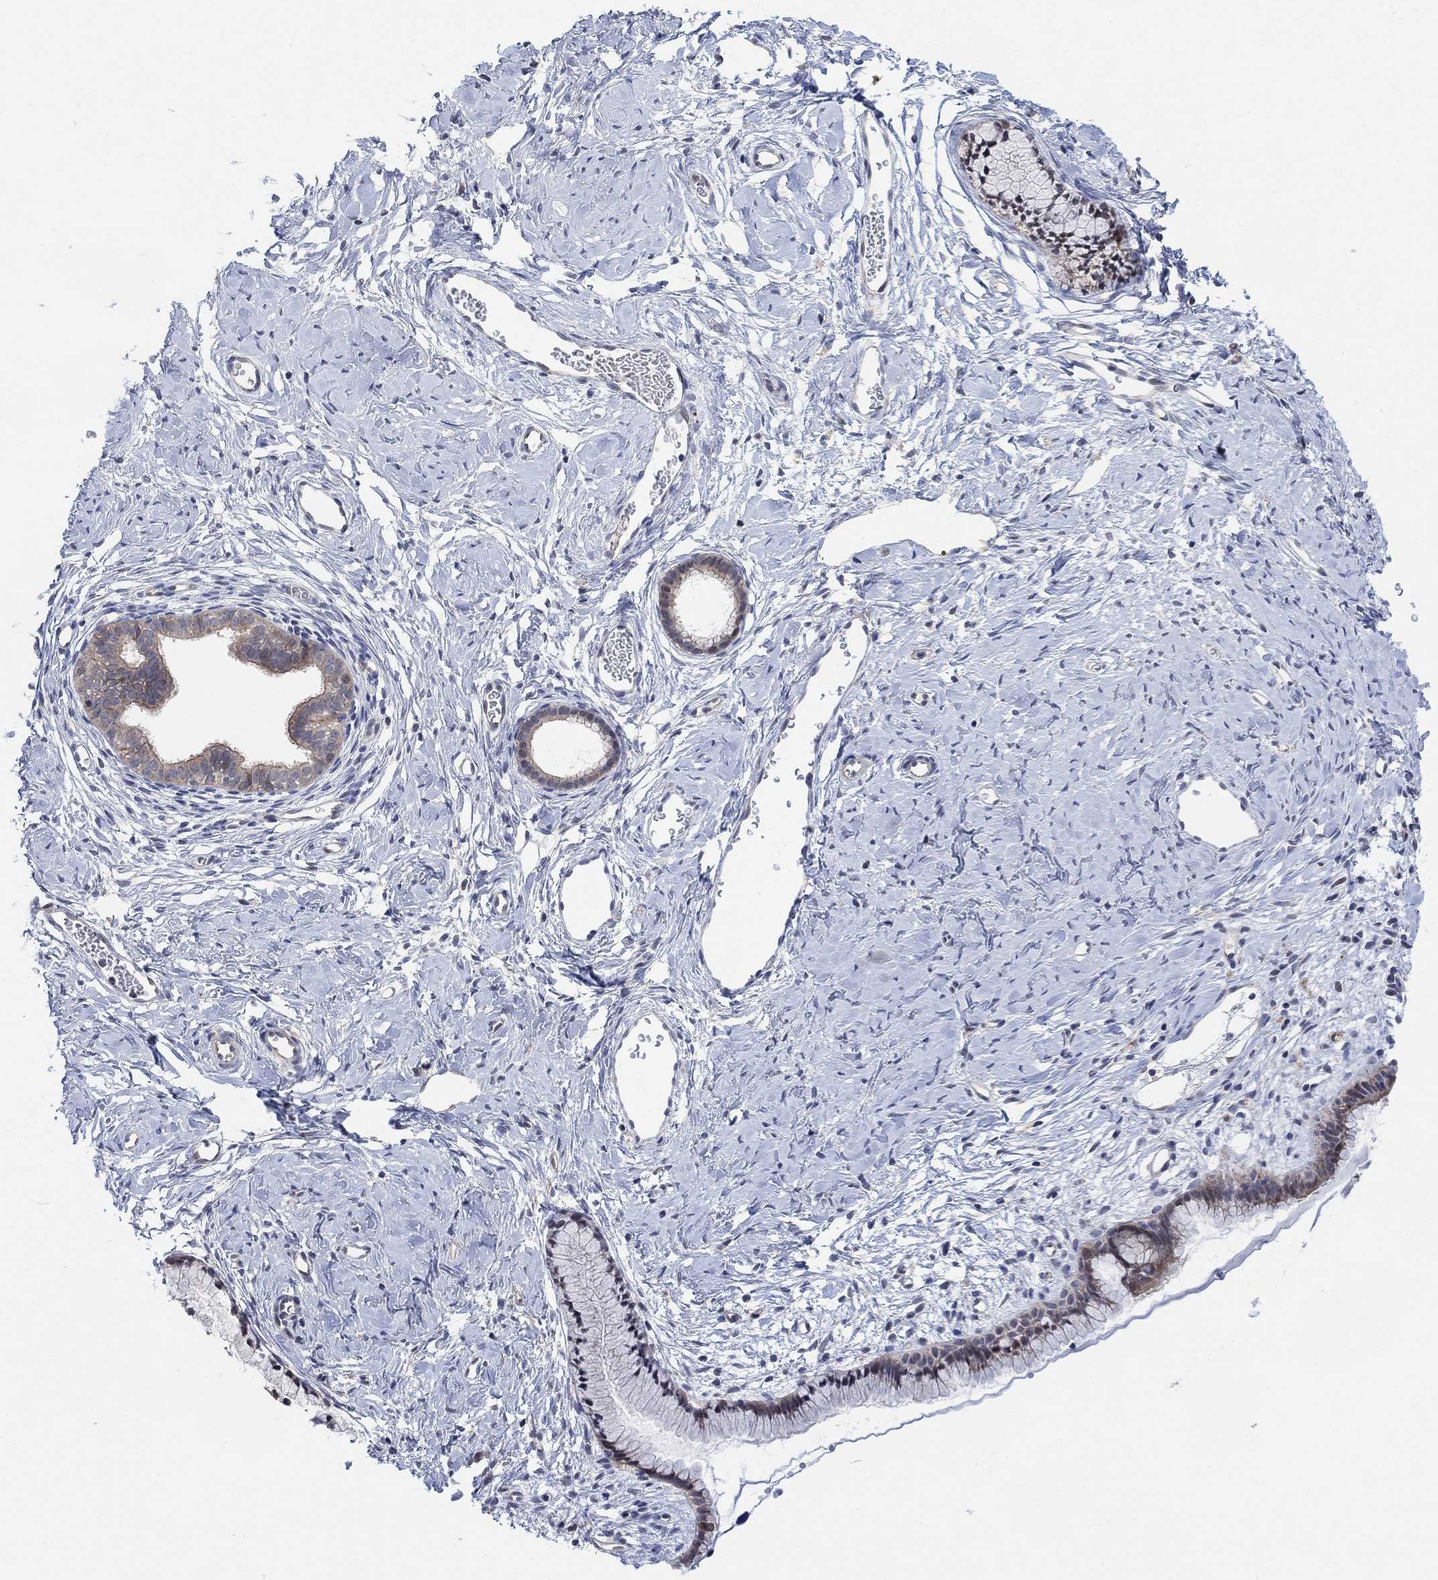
{"staining": {"intensity": "weak", "quantity": "<25%", "location": "cytoplasmic/membranous"}, "tissue": "cervix", "cell_type": "Glandular cells", "image_type": "normal", "snomed": [{"axis": "morphology", "description": "Normal tissue, NOS"}, {"axis": "topography", "description": "Cervix"}], "caption": "DAB immunohistochemical staining of unremarkable human cervix displays no significant expression in glandular cells.", "gene": "CNTF", "patient": {"sex": "female", "age": 40}}